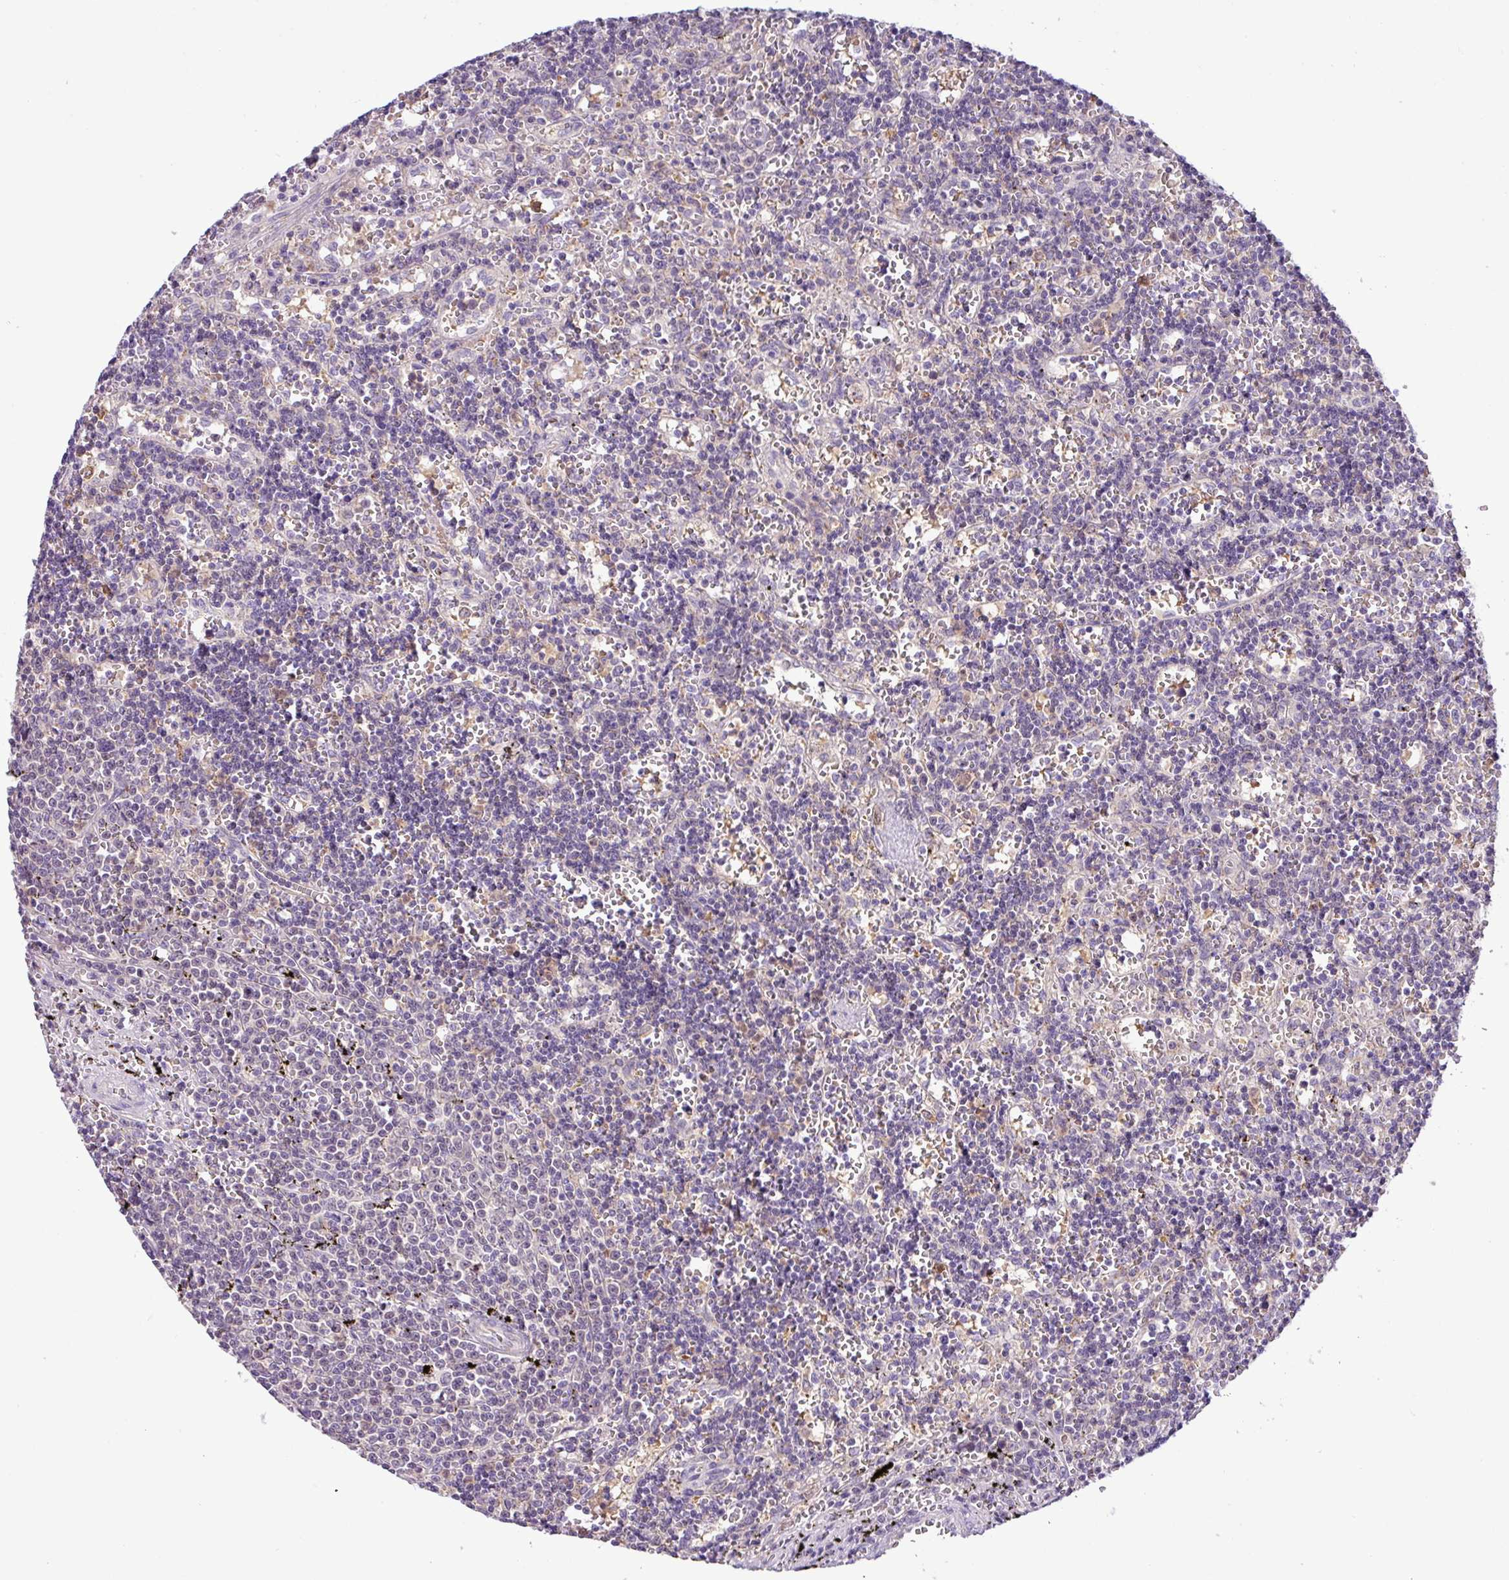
{"staining": {"intensity": "negative", "quantity": "none", "location": "none"}, "tissue": "lymphoma", "cell_type": "Tumor cells", "image_type": "cancer", "snomed": [{"axis": "morphology", "description": "Malignant lymphoma, non-Hodgkin's type, Low grade"}, {"axis": "topography", "description": "Spleen"}], "caption": "Malignant lymphoma, non-Hodgkin's type (low-grade) was stained to show a protein in brown. There is no significant expression in tumor cells.", "gene": "TONSL", "patient": {"sex": "male", "age": 60}}